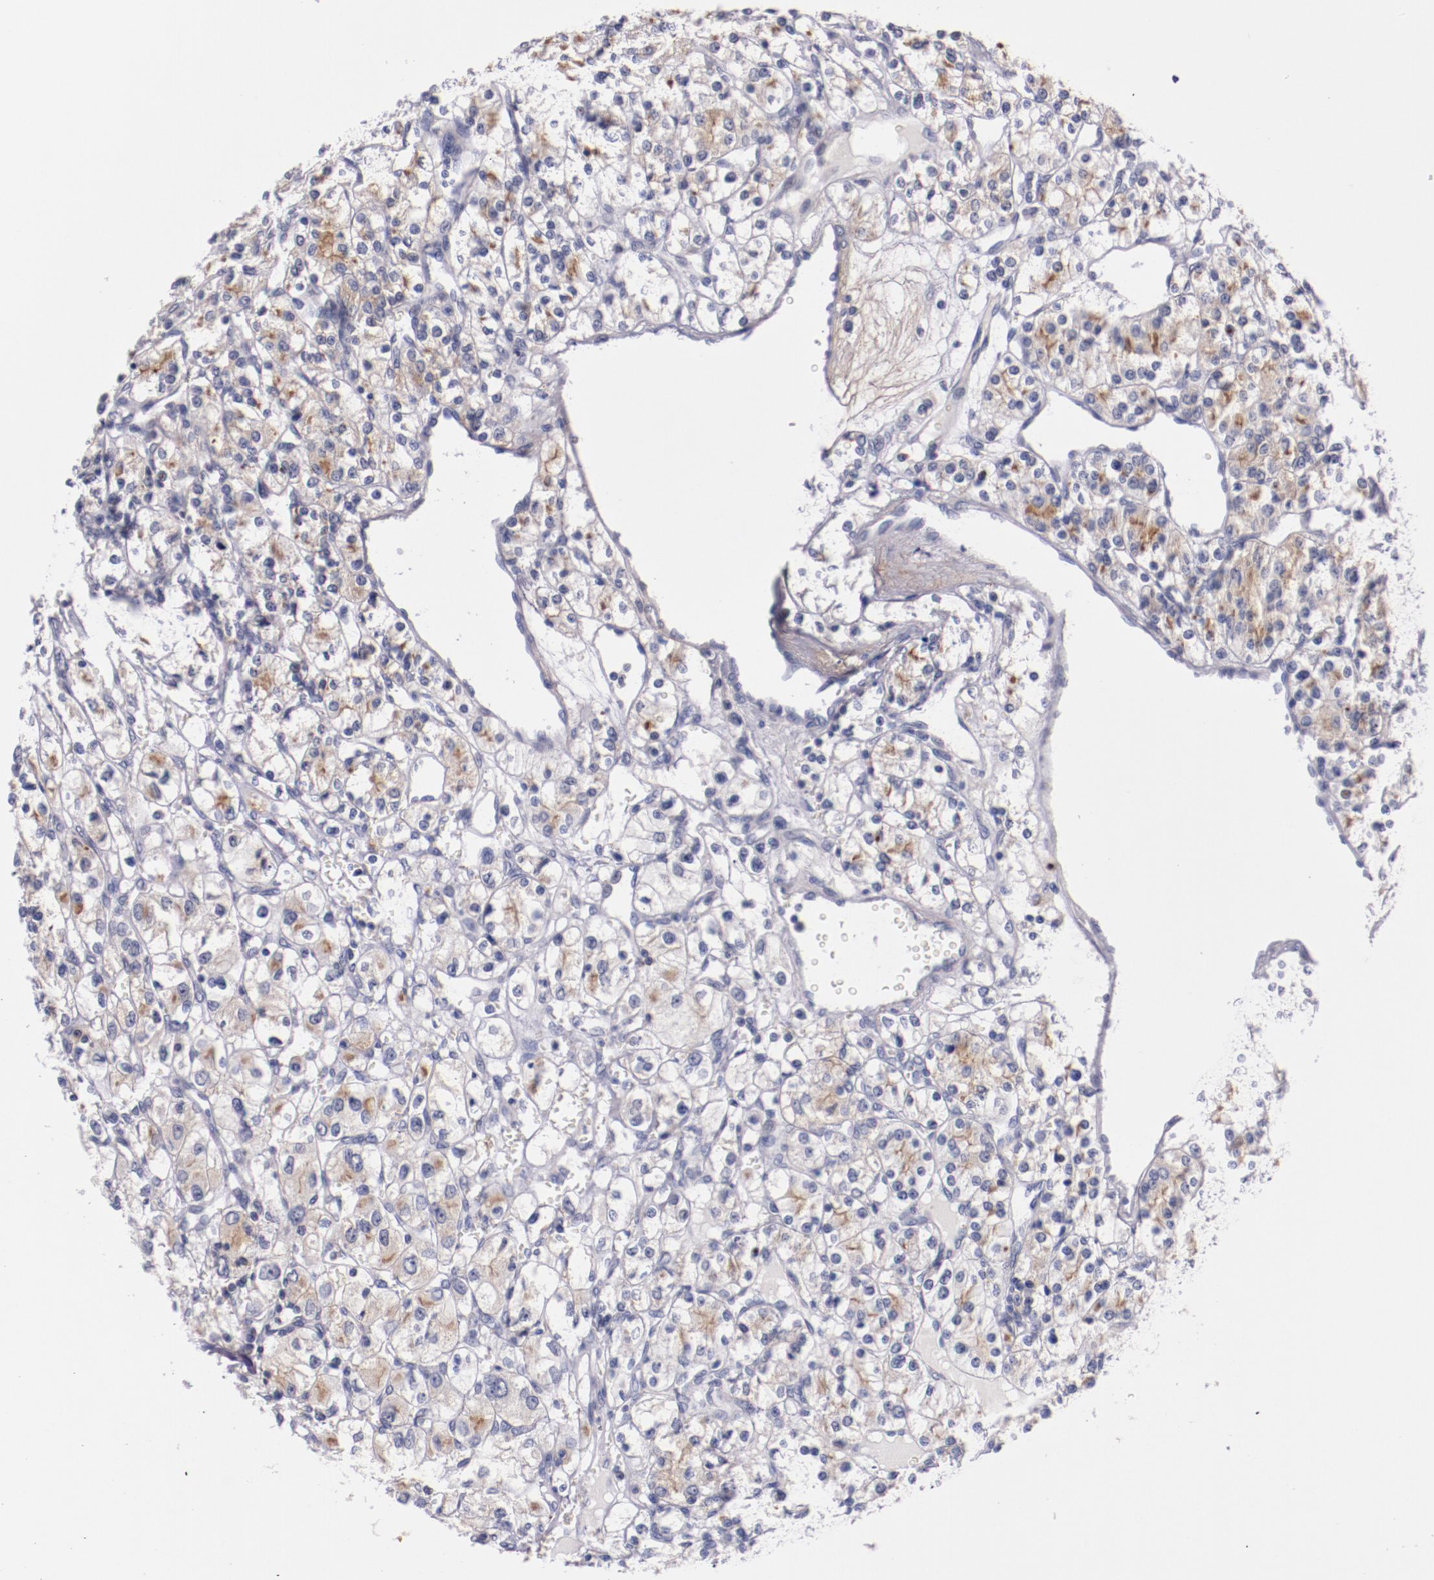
{"staining": {"intensity": "negative", "quantity": "none", "location": "none"}, "tissue": "renal cancer", "cell_type": "Tumor cells", "image_type": "cancer", "snomed": [{"axis": "morphology", "description": "Adenocarcinoma, NOS"}, {"axis": "topography", "description": "Kidney"}], "caption": "The photomicrograph shows no significant expression in tumor cells of adenocarcinoma (renal).", "gene": "SYP", "patient": {"sex": "female", "age": 62}}